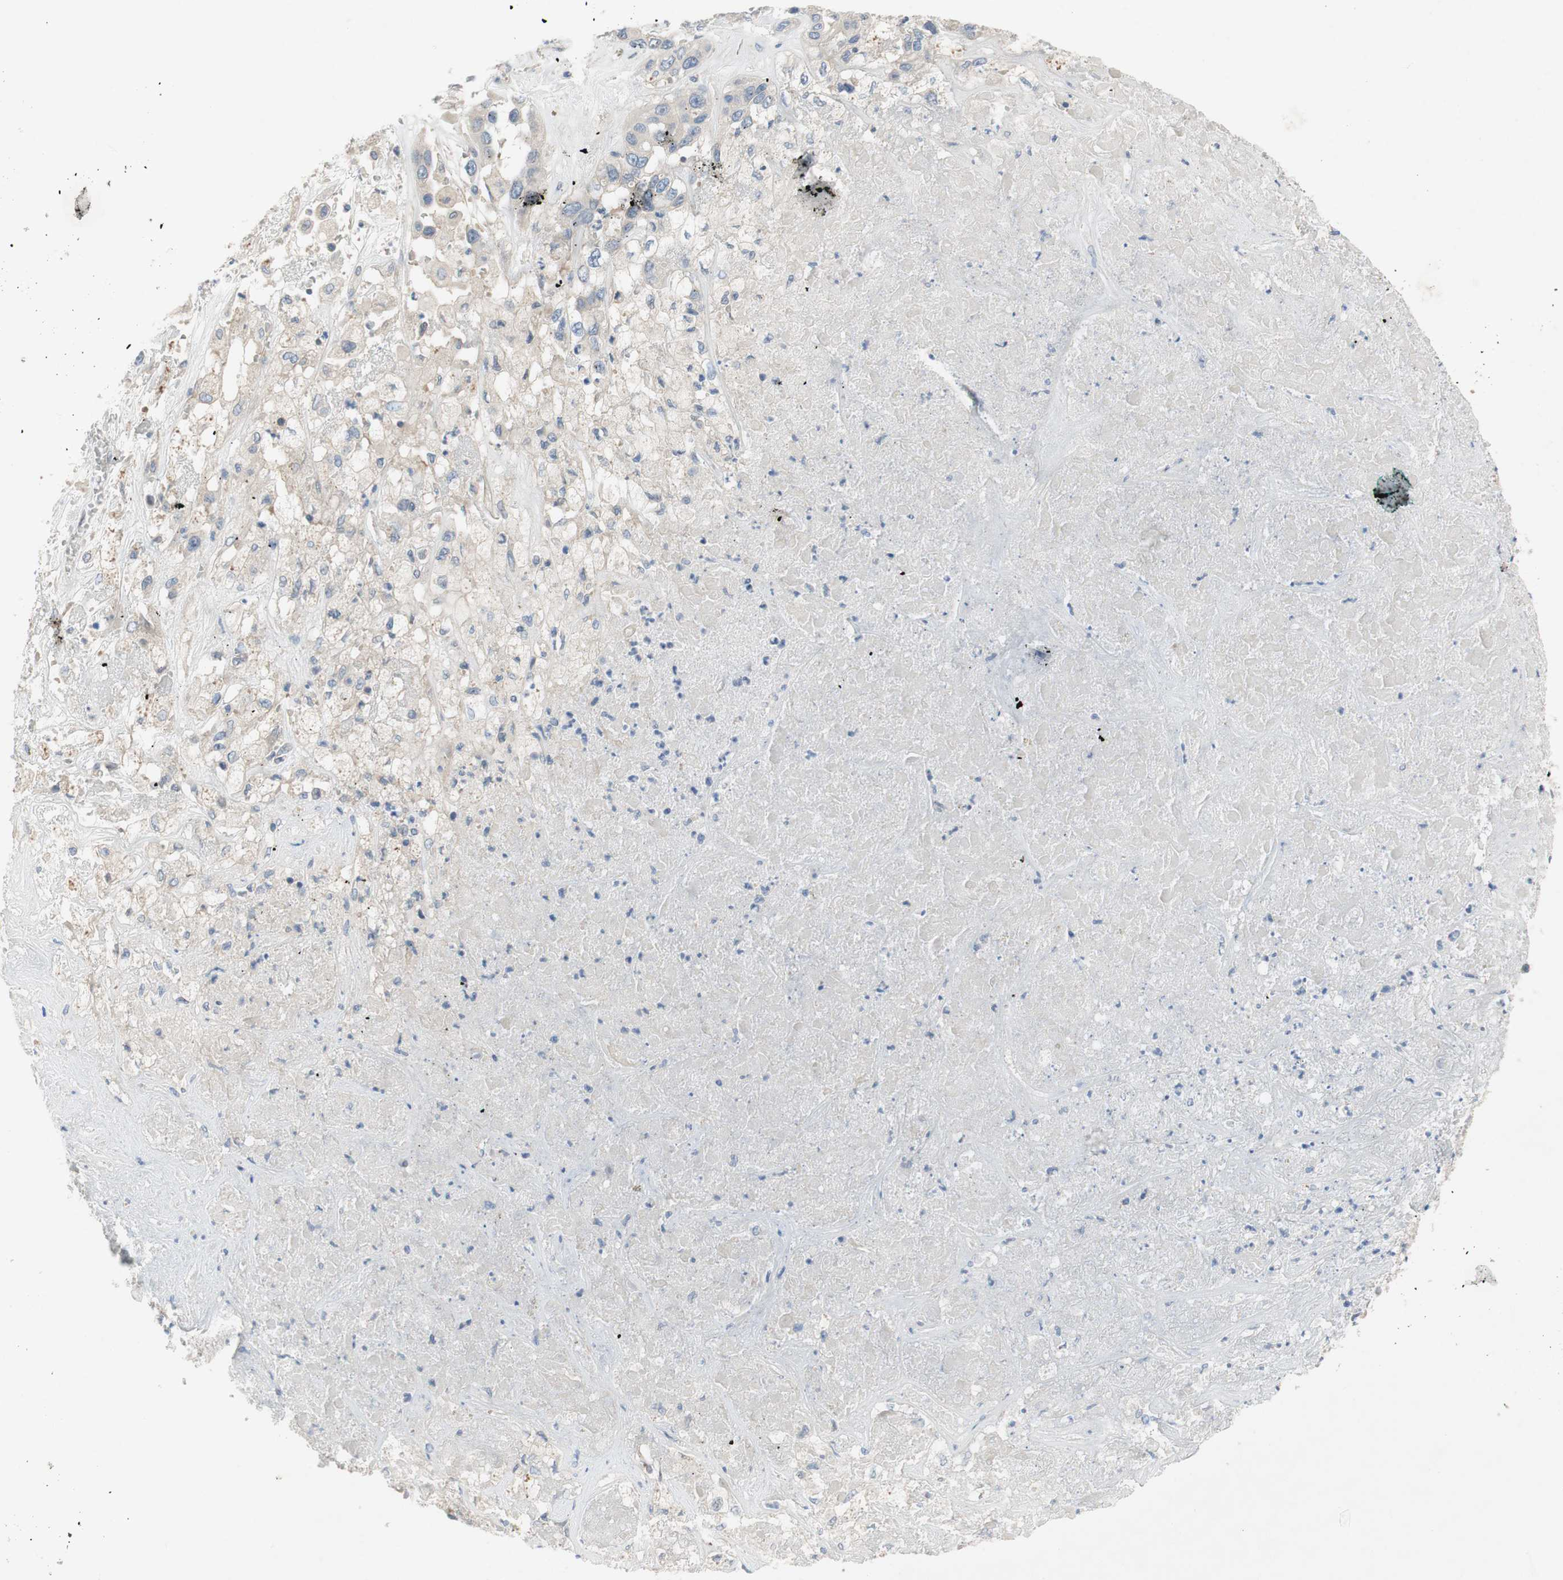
{"staining": {"intensity": "negative", "quantity": "none", "location": "none"}, "tissue": "liver cancer", "cell_type": "Tumor cells", "image_type": "cancer", "snomed": [{"axis": "morphology", "description": "Cholangiocarcinoma"}, {"axis": "topography", "description": "Liver"}], "caption": "This is an immunohistochemistry (IHC) micrograph of liver cholangiocarcinoma. There is no expression in tumor cells.", "gene": "TACR3", "patient": {"sex": "female", "age": 52}}